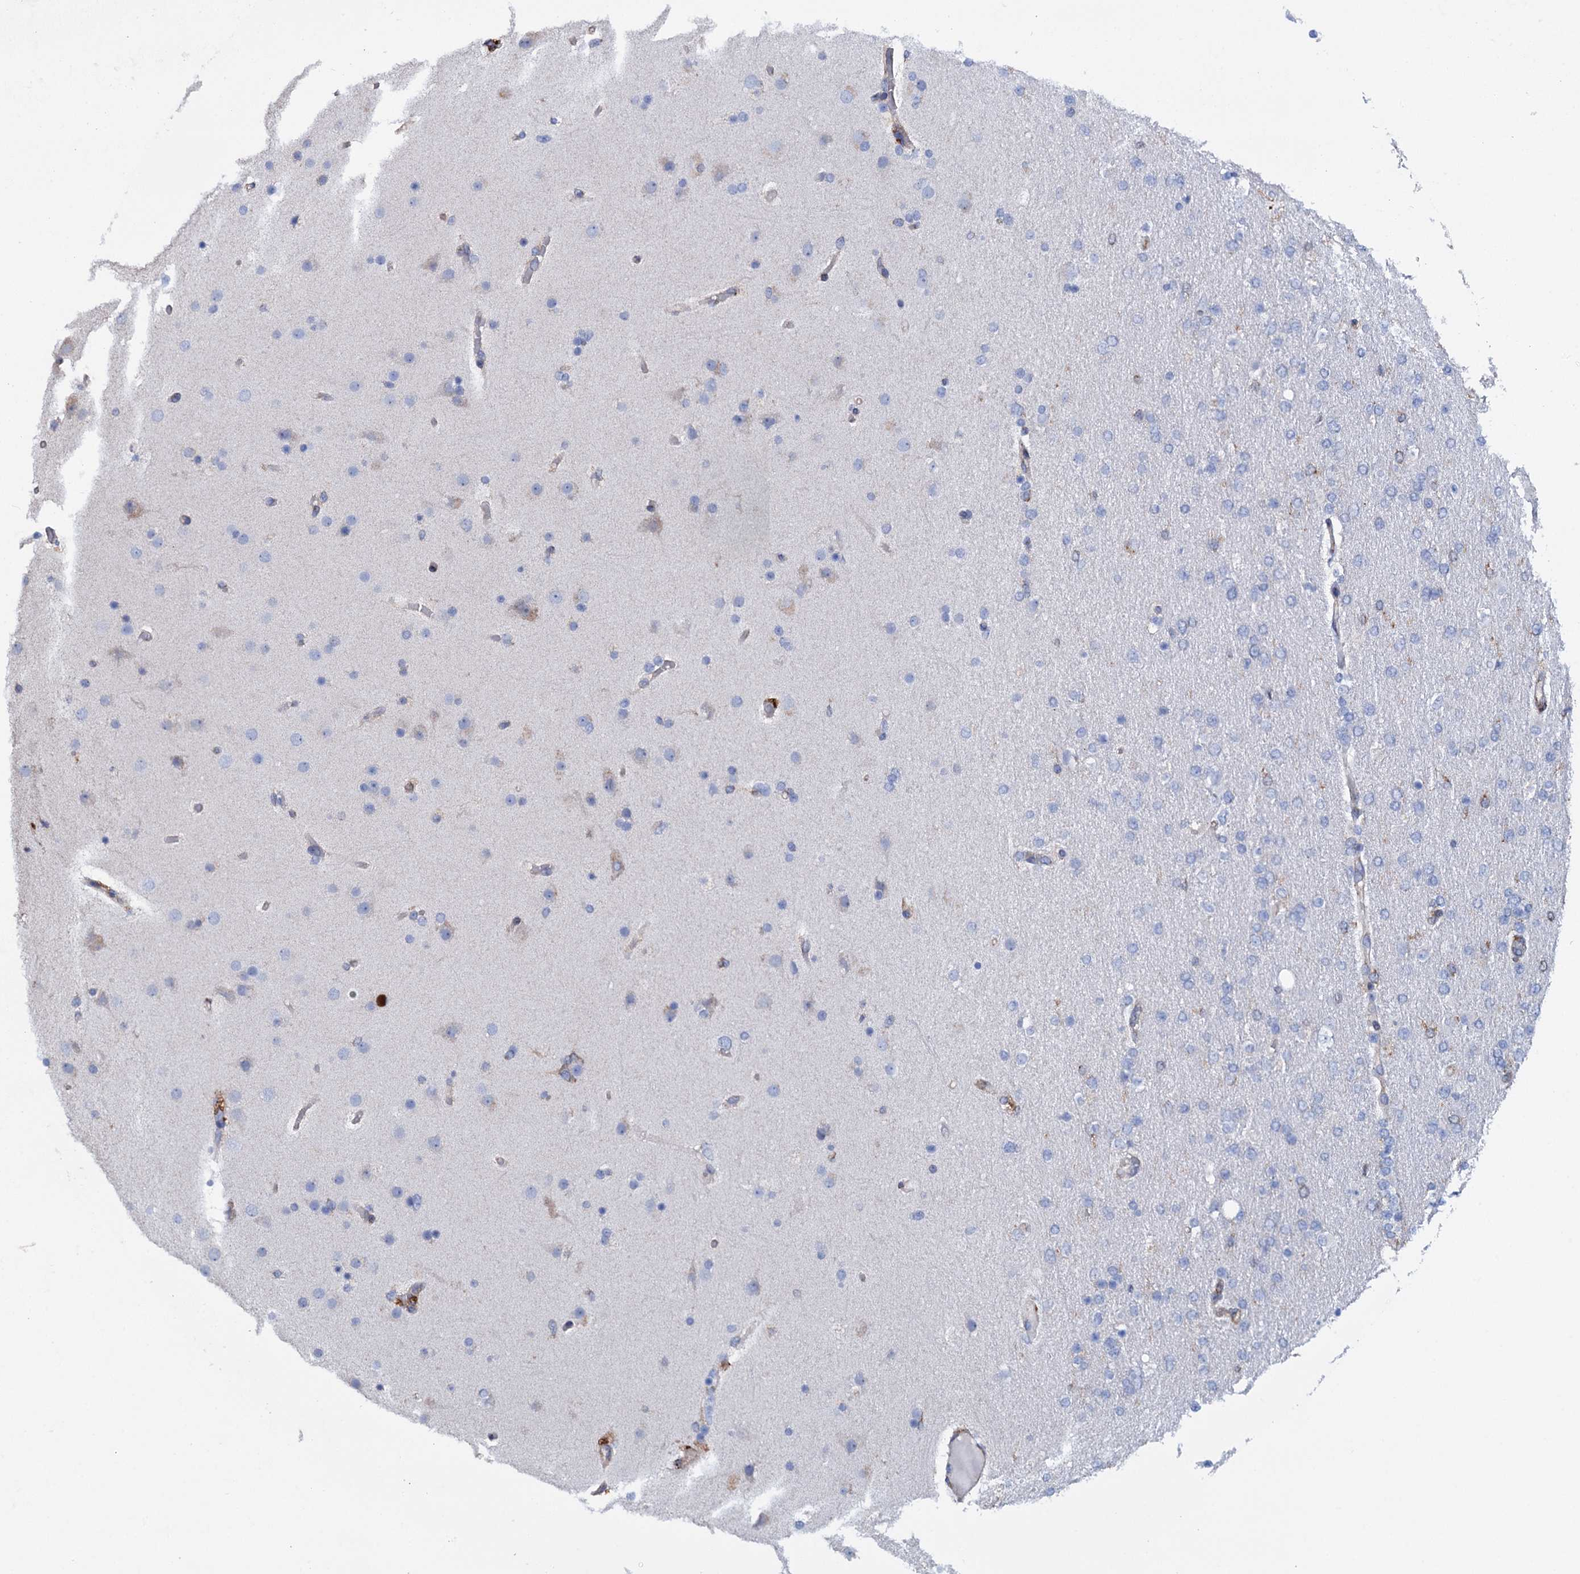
{"staining": {"intensity": "negative", "quantity": "none", "location": "none"}, "tissue": "glioma", "cell_type": "Tumor cells", "image_type": "cancer", "snomed": [{"axis": "morphology", "description": "Glioma, malignant, High grade"}, {"axis": "topography", "description": "Cerebral cortex"}], "caption": "Immunohistochemical staining of human glioma displays no significant expression in tumor cells. (Immunohistochemistry, brightfield microscopy, high magnification).", "gene": "SCPEP1", "patient": {"sex": "female", "age": 36}}